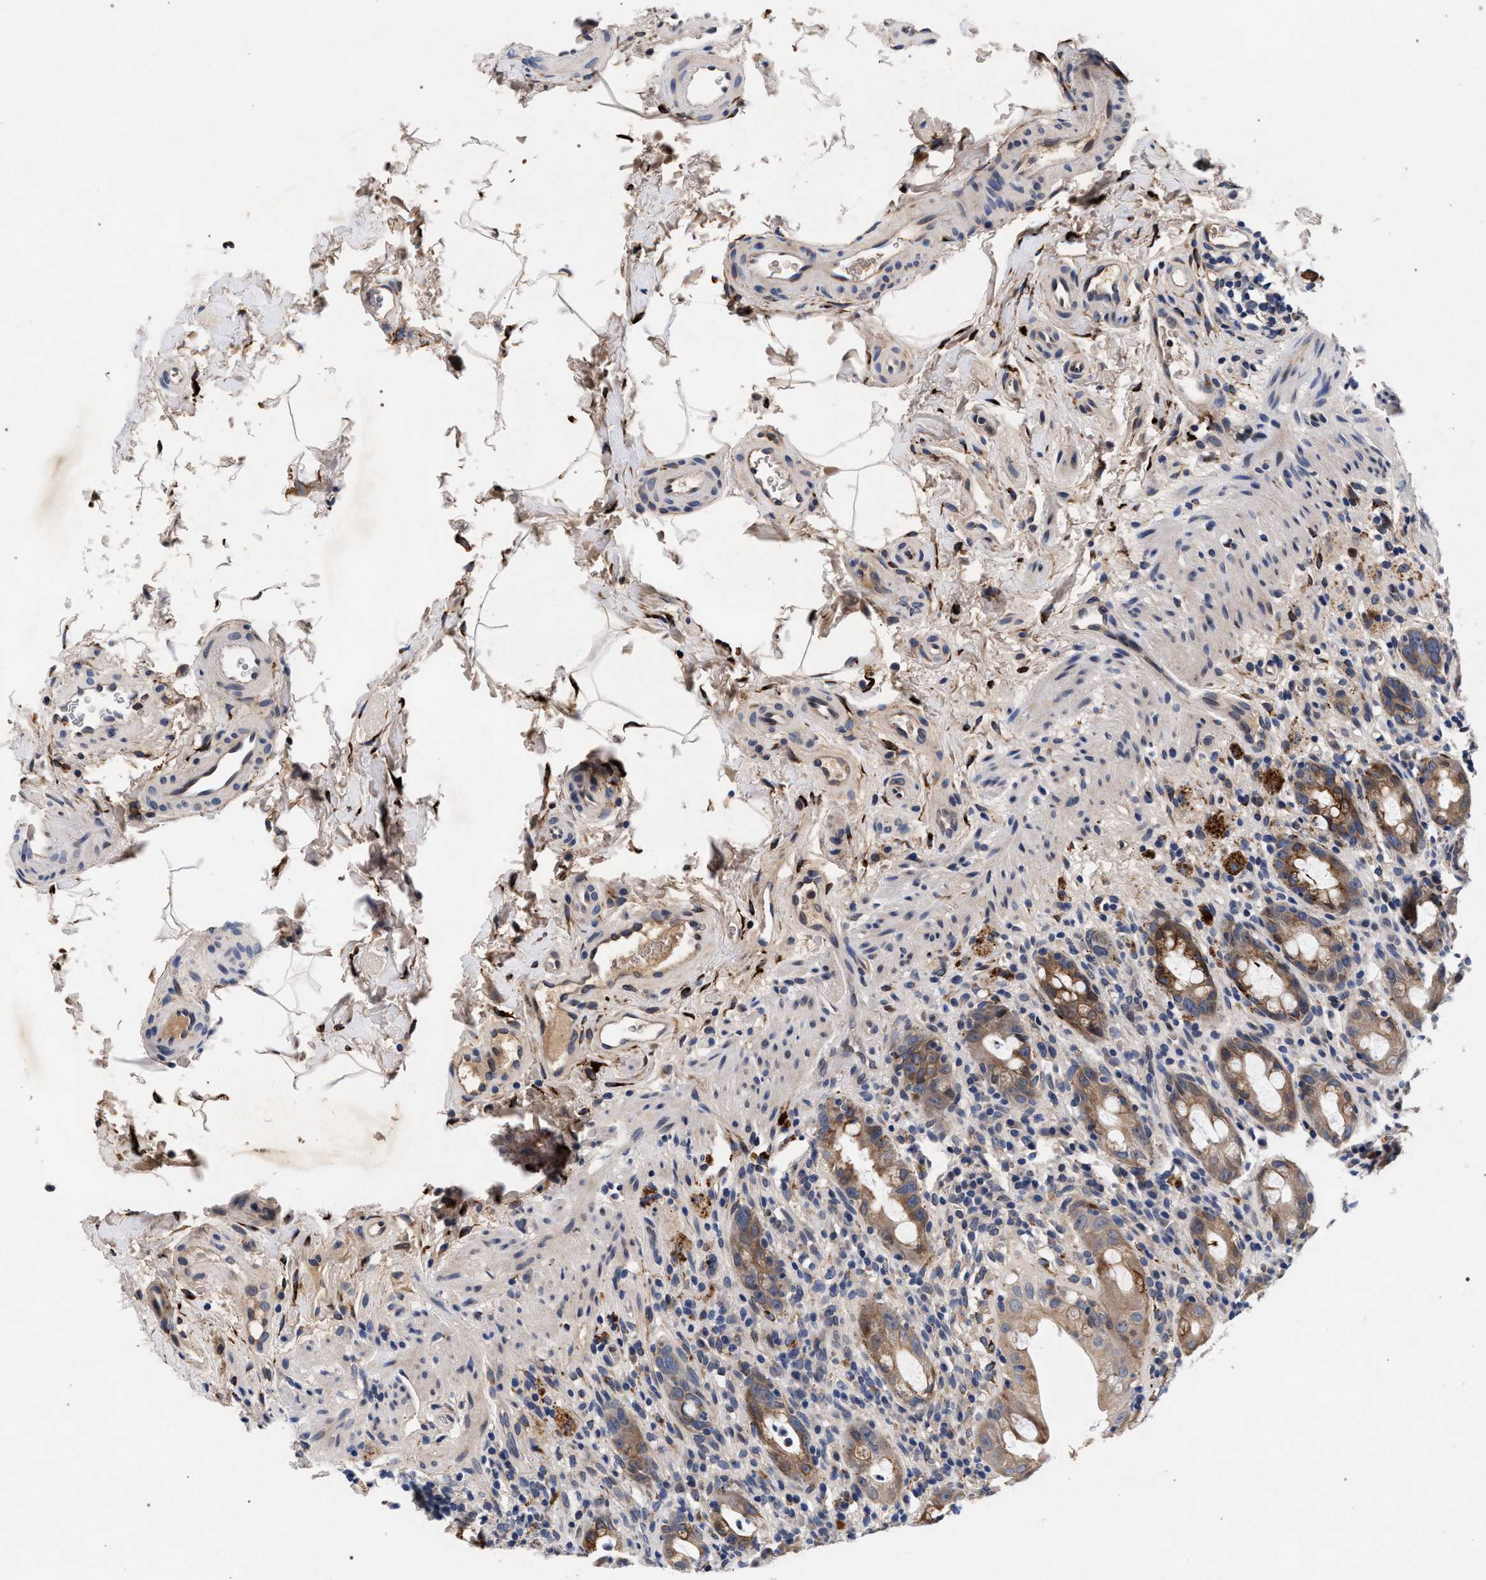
{"staining": {"intensity": "moderate", "quantity": ">75%", "location": "cytoplasmic/membranous"}, "tissue": "rectum", "cell_type": "Glandular cells", "image_type": "normal", "snomed": [{"axis": "morphology", "description": "Normal tissue, NOS"}, {"axis": "topography", "description": "Rectum"}], "caption": "Immunohistochemical staining of benign rectum exhibits >75% levels of moderate cytoplasmic/membranous protein expression in approximately >75% of glandular cells.", "gene": "NEK7", "patient": {"sex": "male", "age": 44}}